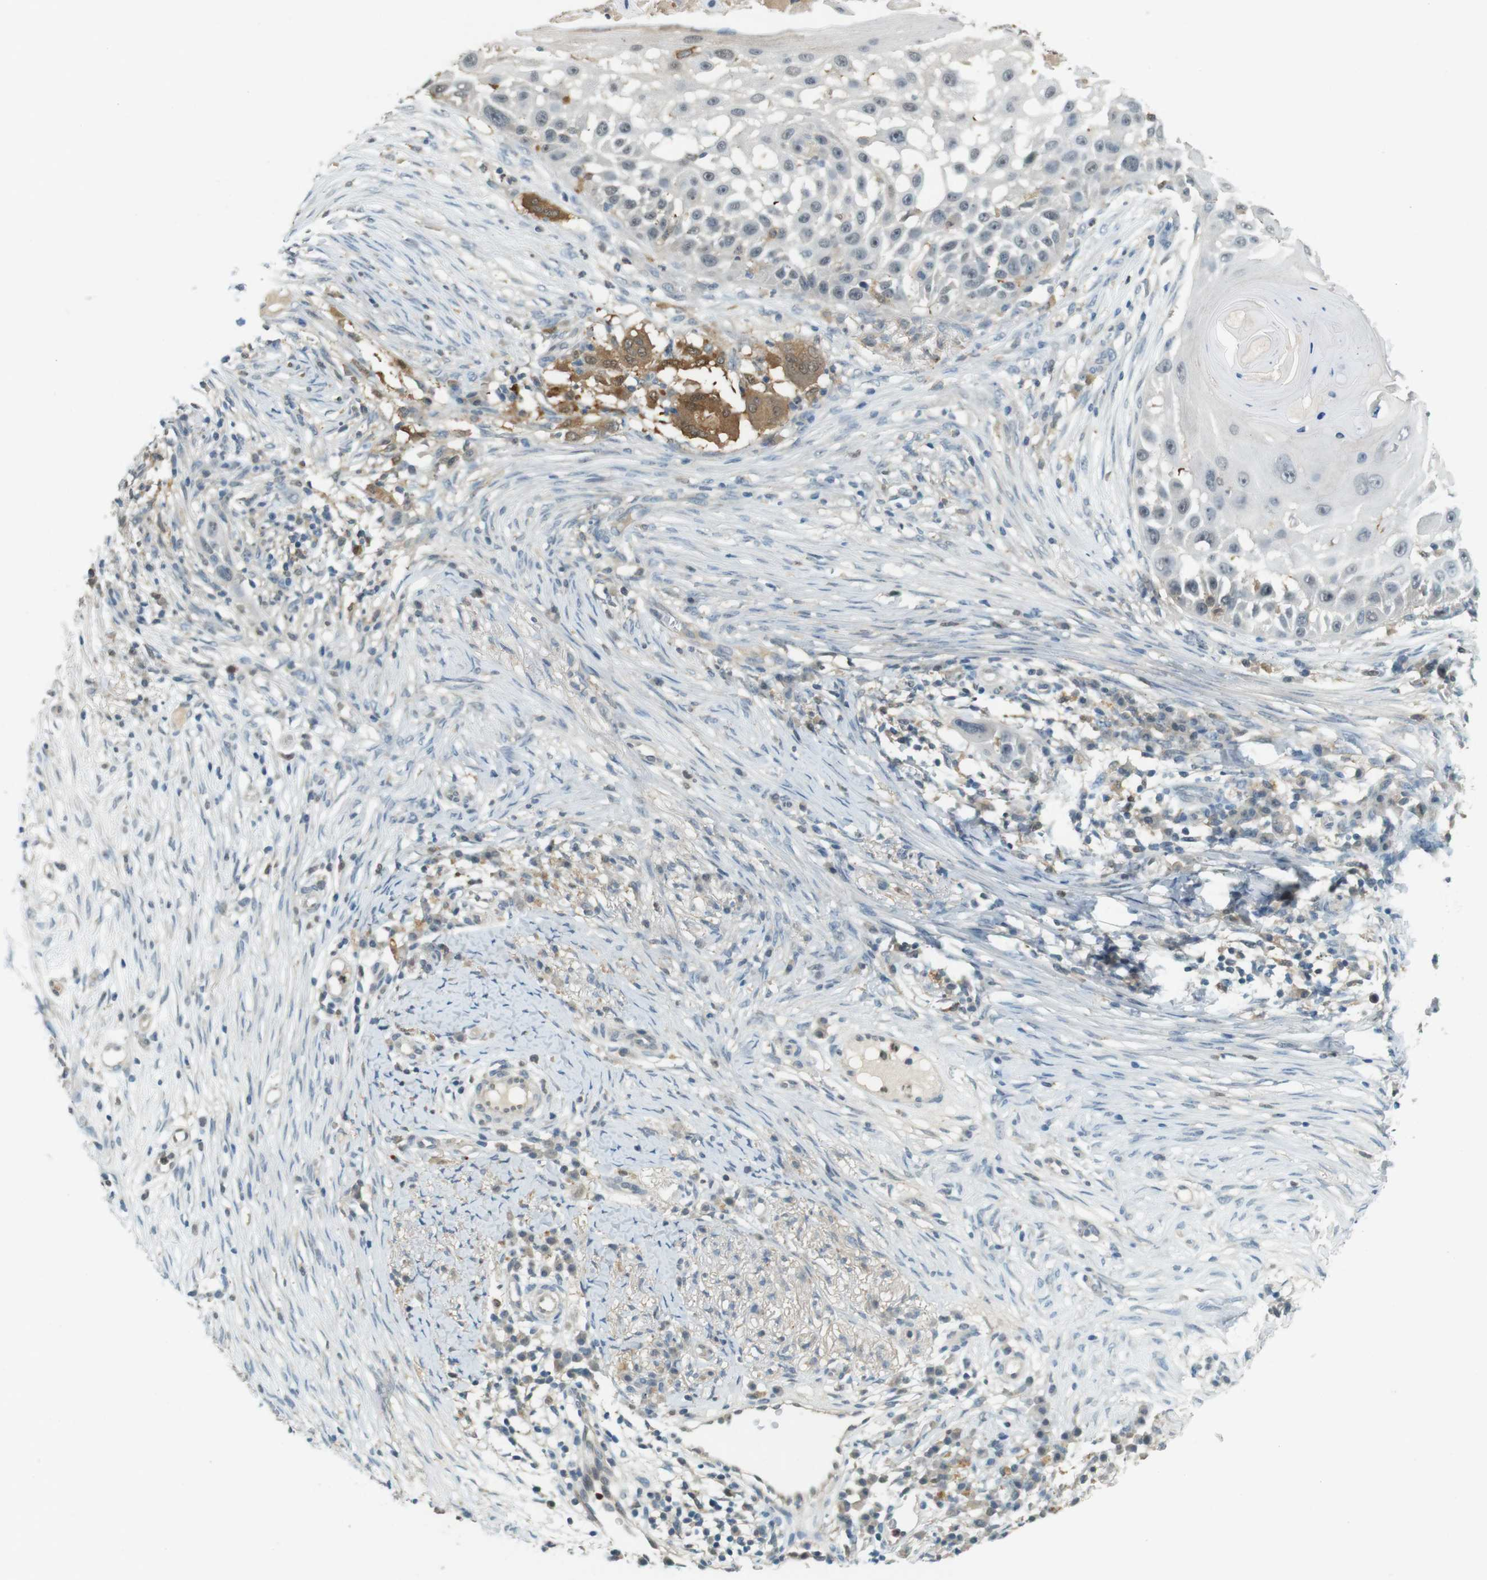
{"staining": {"intensity": "weak", "quantity": "<25%", "location": "nuclear"}, "tissue": "skin cancer", "cell_type": "Tumor cells", "image_type": "cancer", "snomed": [{"axis": "morphology", "description": "Squamous cell carcinoma, NOS"}, {"axis": "topography", "description": "Skin"}], "caption": "Immunohistochemistry histopathology image of neoplastic tissue: human skin cancer (squamous cell carcinoma) stained with DAB (3,3'-diaminobenzidine) demonstrates no significant protein staining in tumor cells. The staining is performed using DAB (3,3'-diaminobenzidine) brown chromogen with nuclei counter-stained in using hematoxylin.", "gene": "CDK14", "patient": {"sex": "female", "age": 44}}